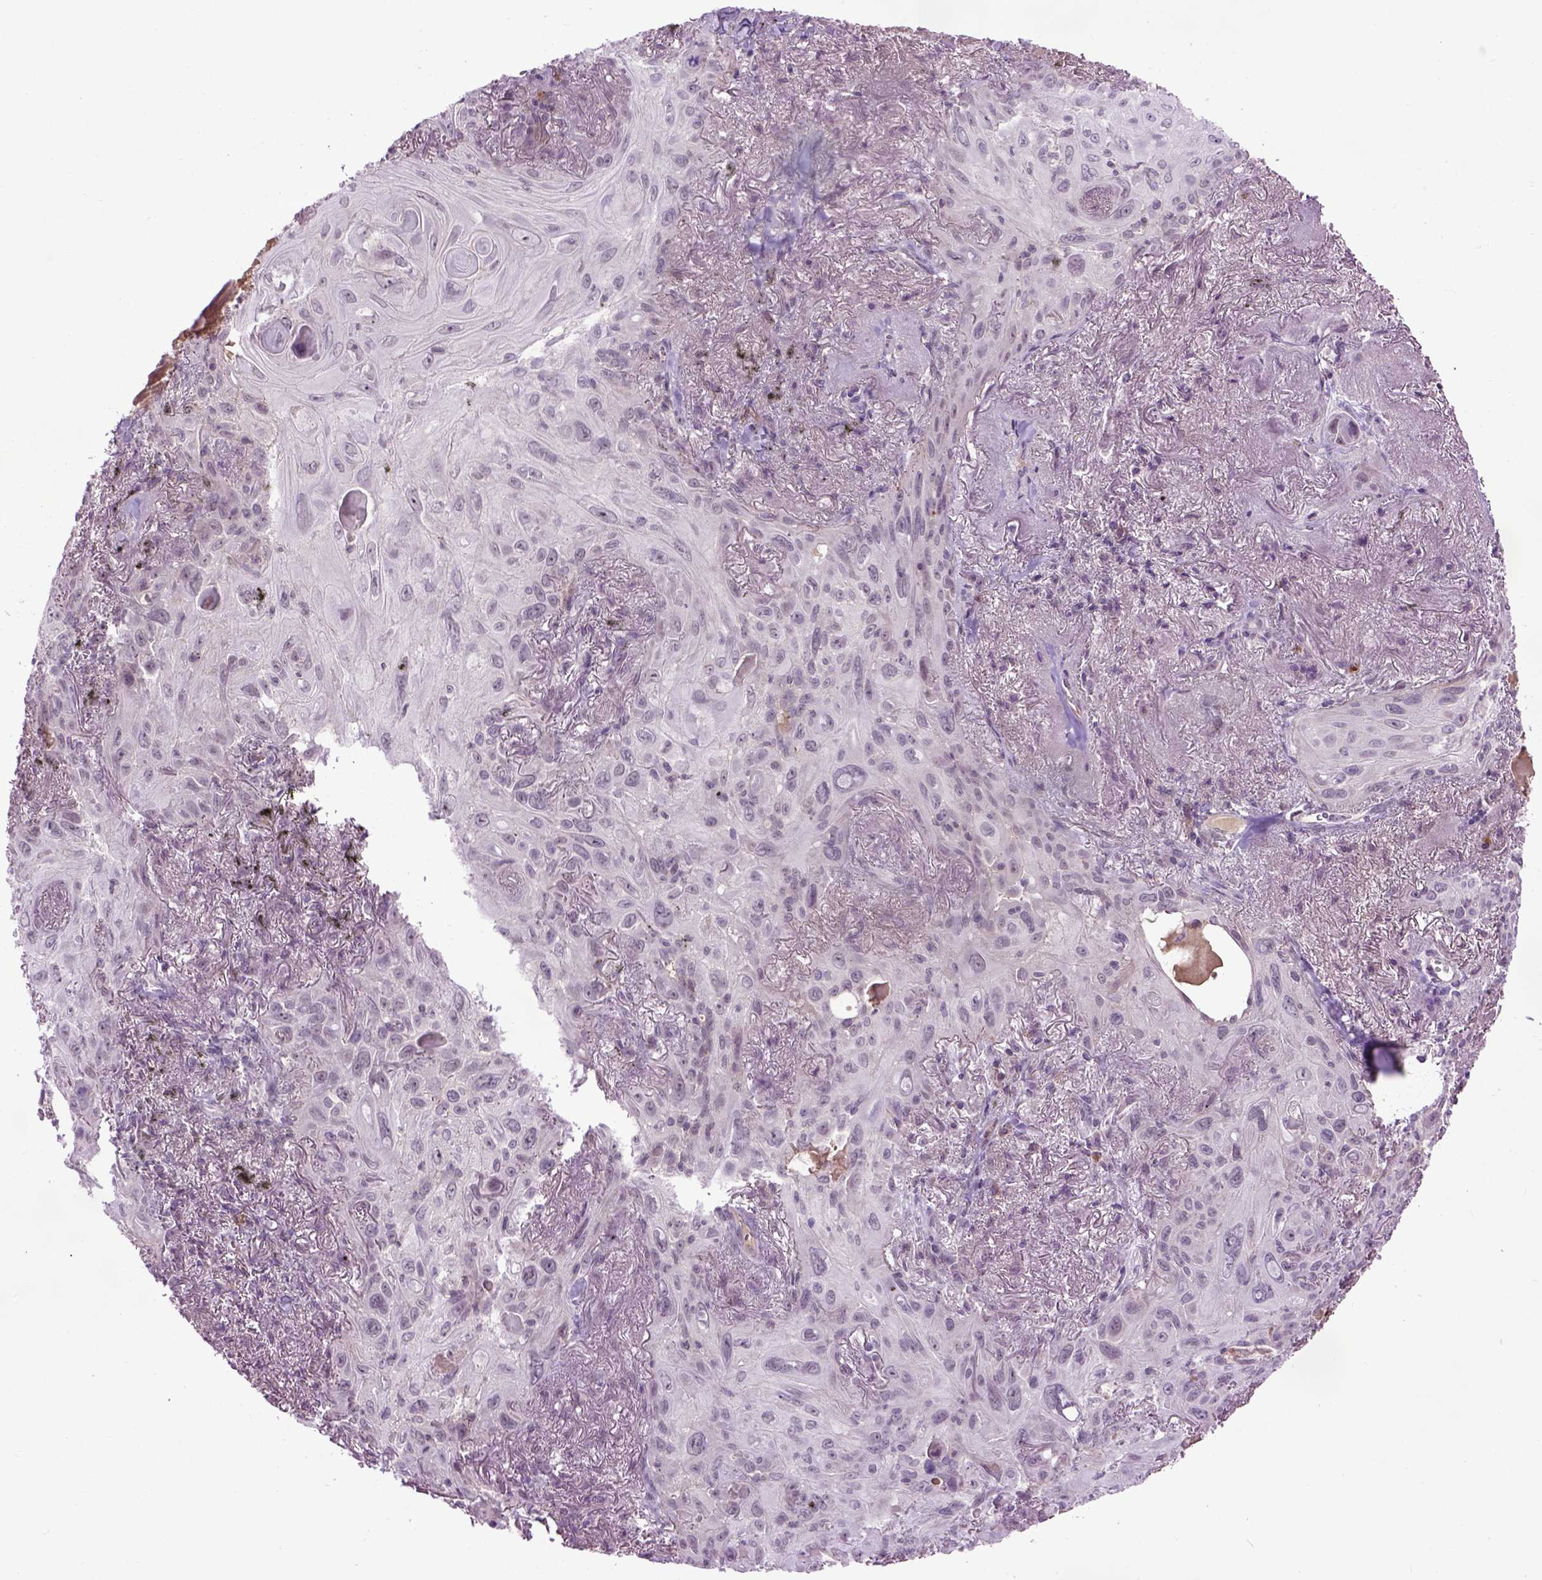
{"staining": {"intensity": "negative", "quantity": "none", "location": "none"}, "tissue": "lung cancer", "cell_type": "Tumor cells", "image_type": "cancer", "snomed": [{"axis": "morphology", "description": "Squamous cell carcinoma, NOS"}, {"axis": "topography", "description": "Lung"}], "caption": "Micrograph shows no protein staining in tumor cells of lung cancer (squamous cell carcinoma) tissue.", "gene": "EMILIN3", "patient": {"sex": "male", "age": 79}}